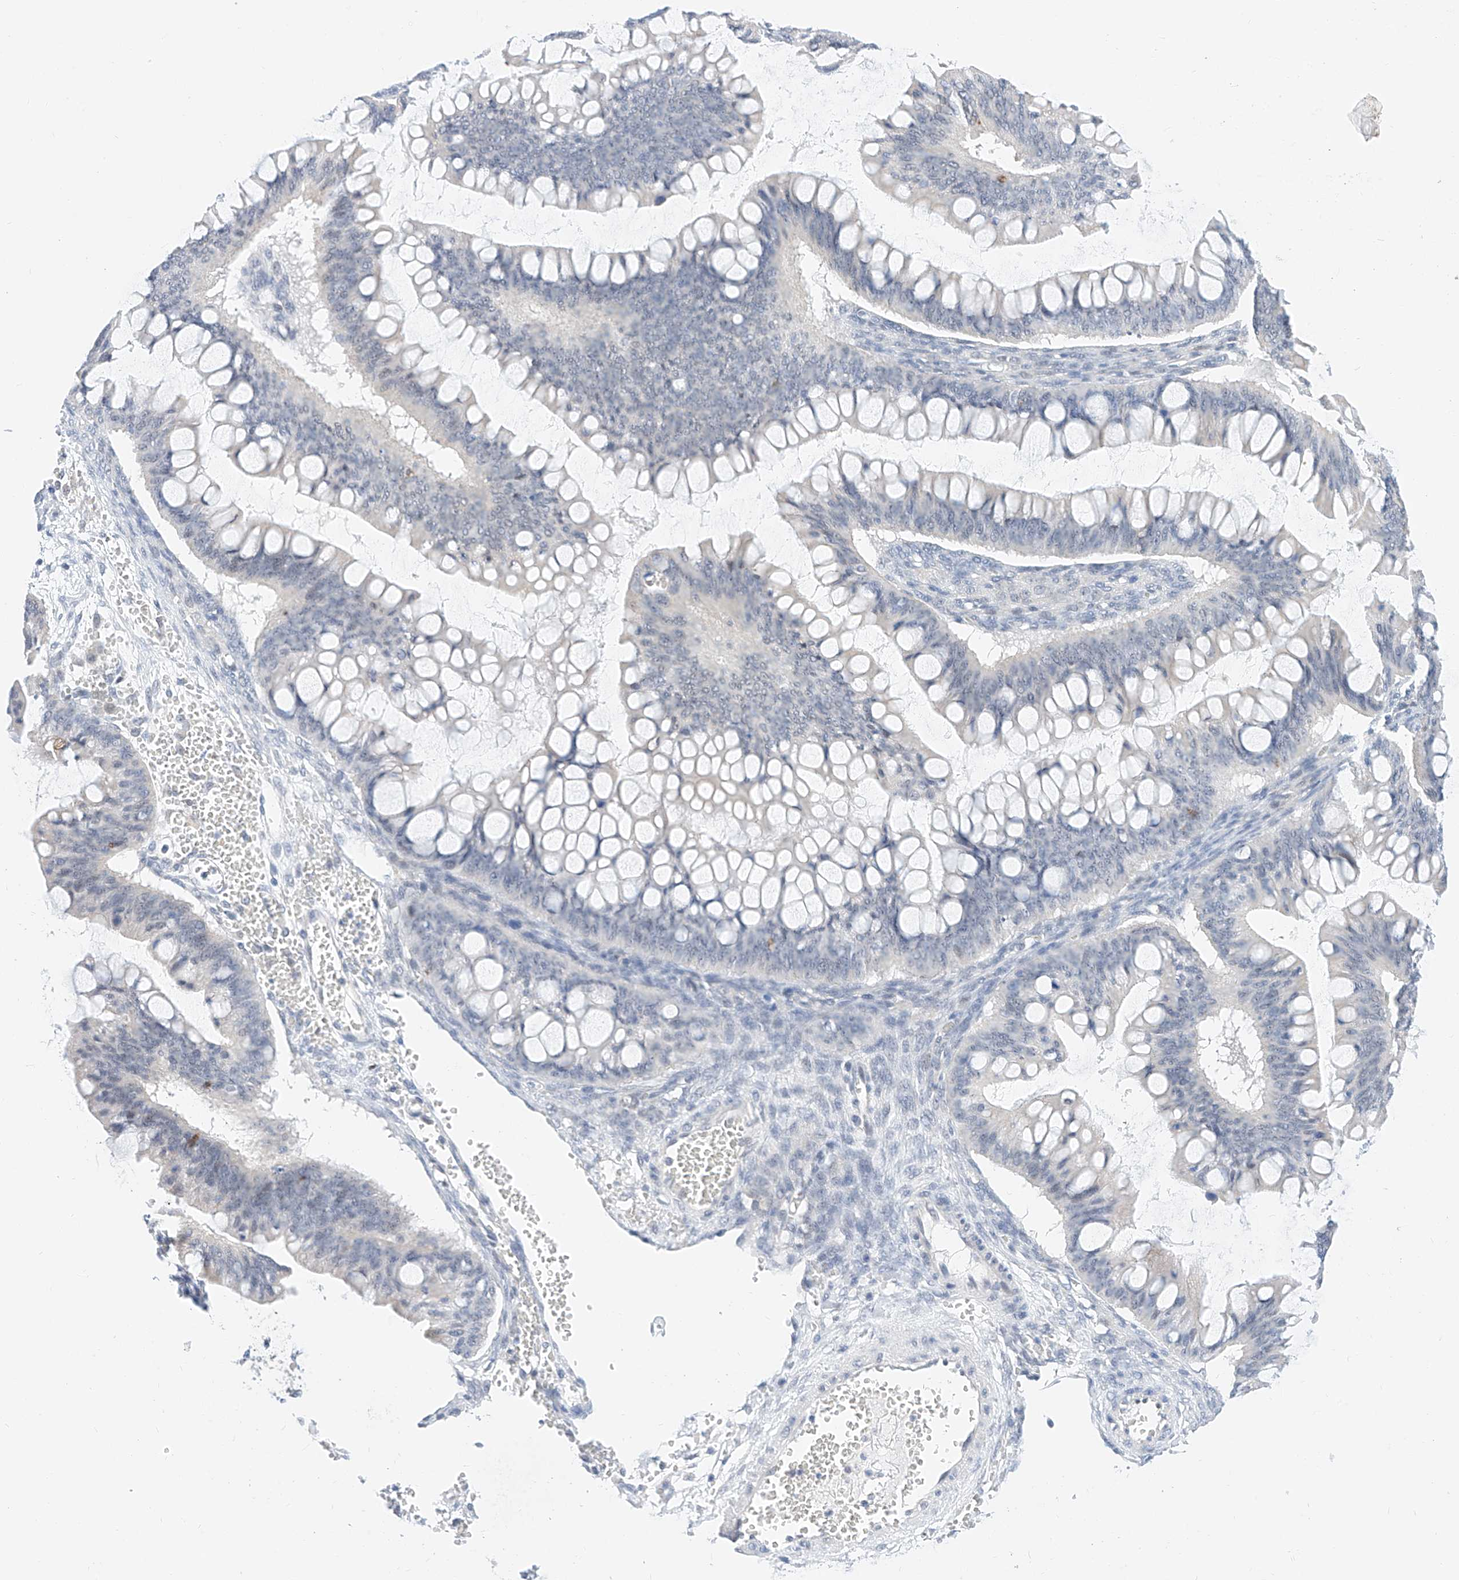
{"staining": {"intensity": "negative", "quantity": "none", "location": "none"}, "tissue": "ovarian cancer", "cell_type": "Tumor cells", "image_type": "cancer", "snomed": [{"axis": "morphology", "description": "Cystadenocarcinoma, mucinous, NOS"}, {"axis": "topography", "description": "Ovary"}], "caption": "Mucinous cystadenocarcinoma (ovarian) was stained to show a protein in brown. There is no significant positivity in tumor cells.", "gene": "KCNJ1", "patient": {"sex": "female", "age": 73}}